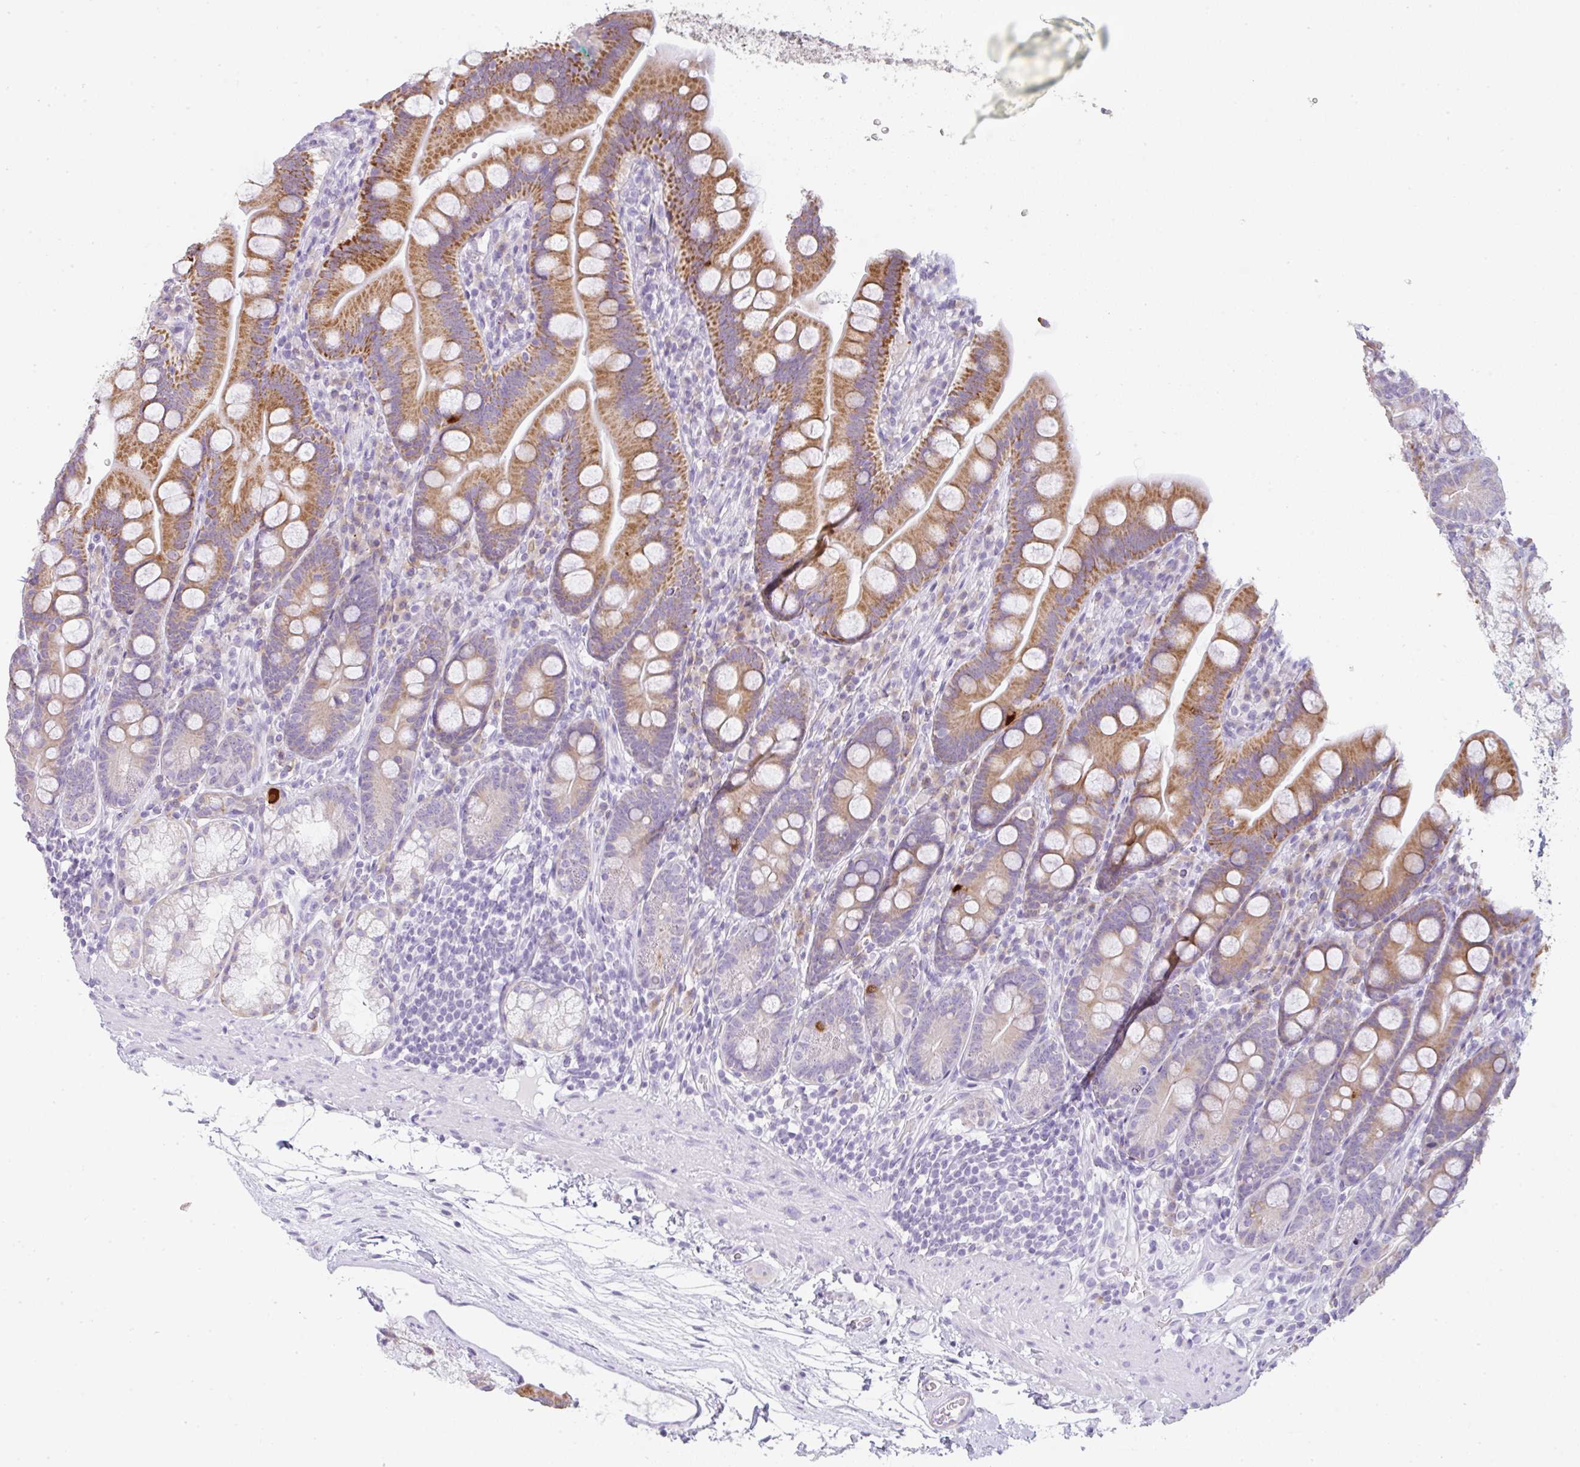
{"staining": {"intensity": "strong", "quantity": ">75%", "location": "cytoplasmic/membranous"}, "tissue": "duodenum", "cell_type": "Glandular cells", "image_type": "normal", "snomed": [{"axis": "morphology", "description": "Normal tissue, NOS"}, {"axis": "topography", "description": "Duodenum"}], "caption": "IHC staining of normal duodenum, which displays high levels of strong cytoplasmic/membranous expression in approximately >75% of glandular cells indicating strong cytoplasmic/membranous protein positivity. The staining was performed using DAB (brown) for protein detection and nuclei were counterstained in hematoxylin (blue).", "gene": "LPAR4", "patient": {"sex": "female", "age": 67}}